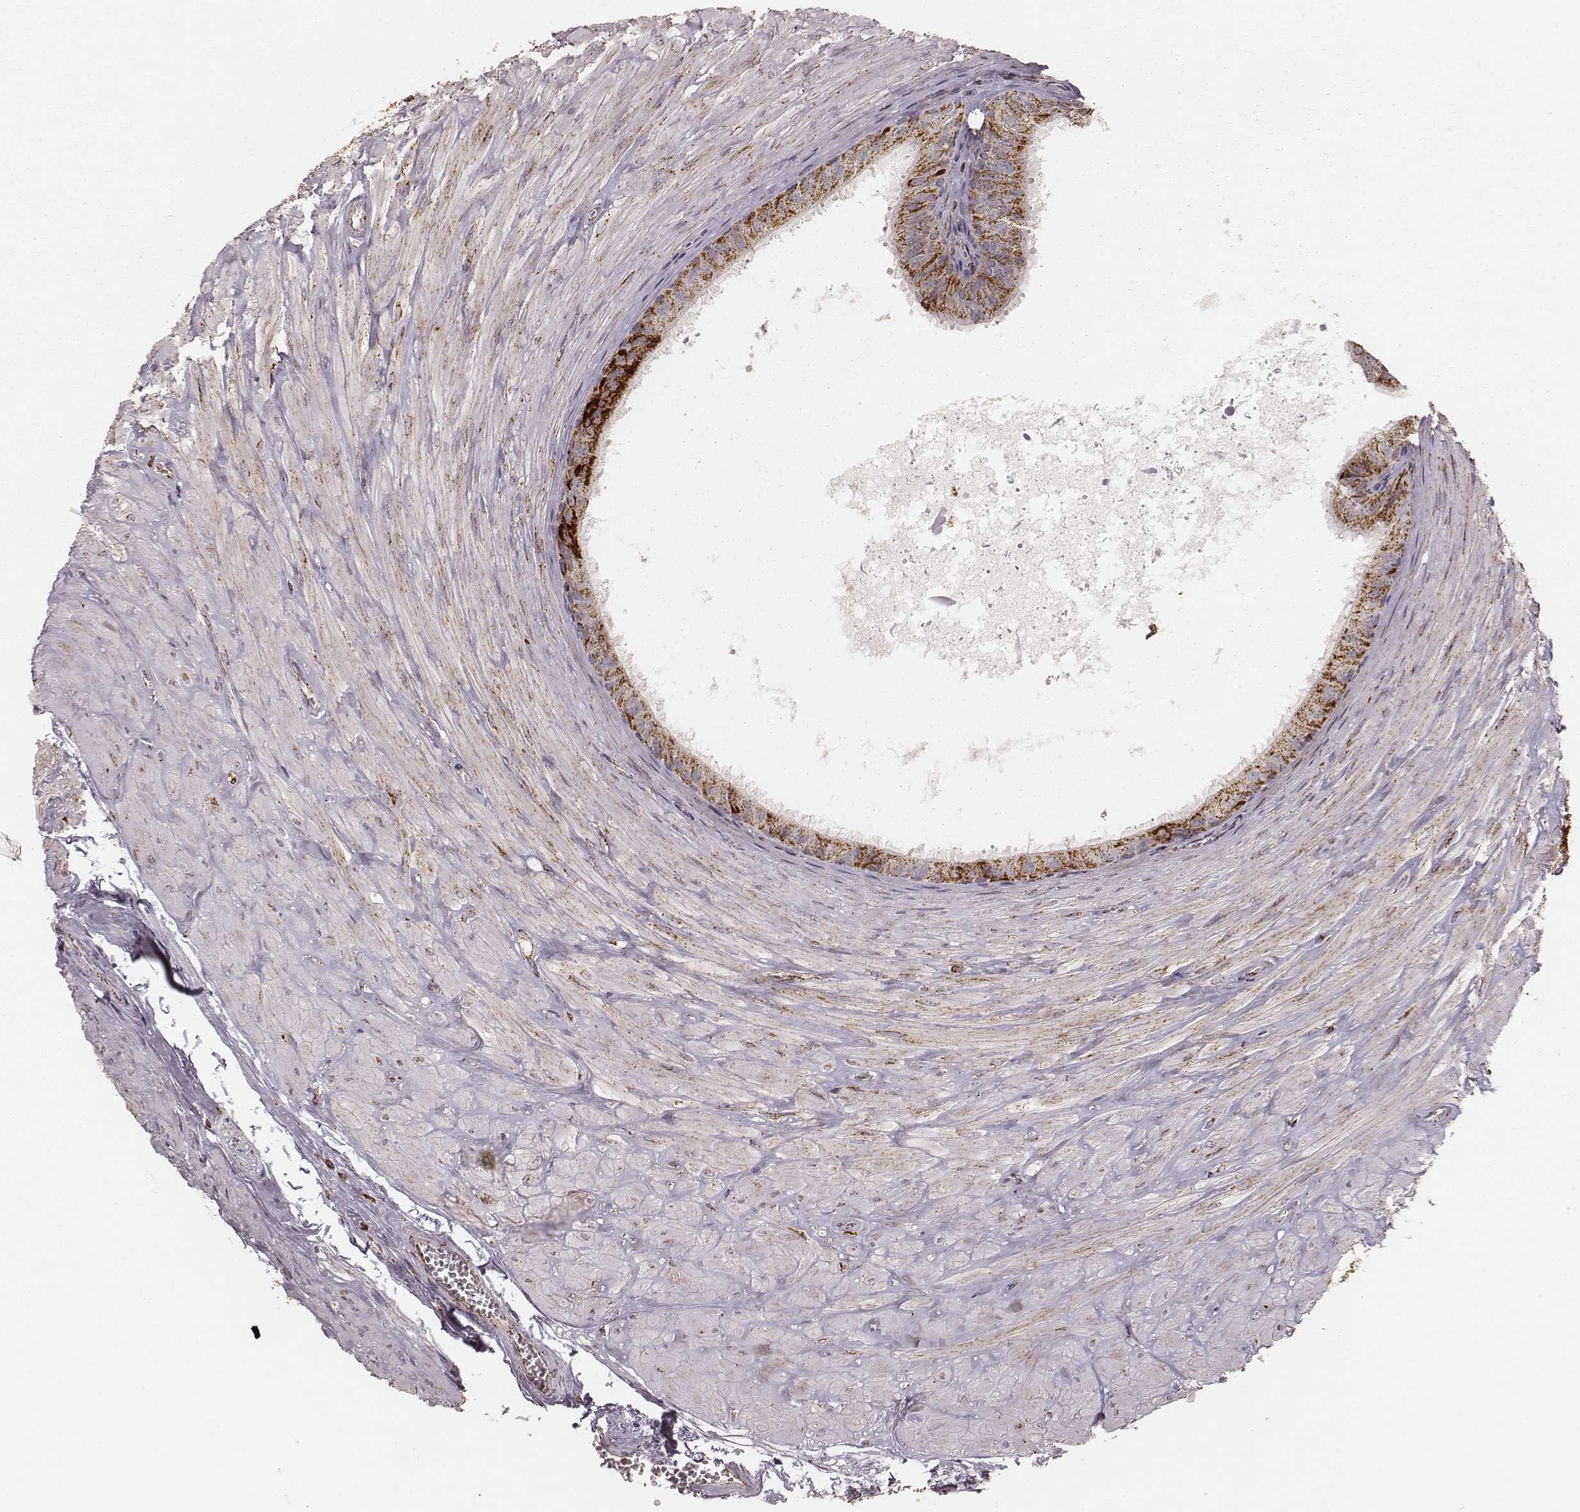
{"staining": {"intensity": "moderate", "quantity": ">75%", "location": "cytoplasmic/membranous"}, "tissue": "epididymis", "cell_type": "Glandular cells", "image_type": "normal", "snomed": [{"axis": "morphology", "description": "Normal tissue, NOS"}, {"axis": "topography", "description": "Epididymis"}], "caption": "Glandular cells exhibit moderate cytoplasmic/membranous expression in about >75% of cells in unremarkable epididymis.", "gene": "CS", "patient": {"sex": "male", "age": 37}}